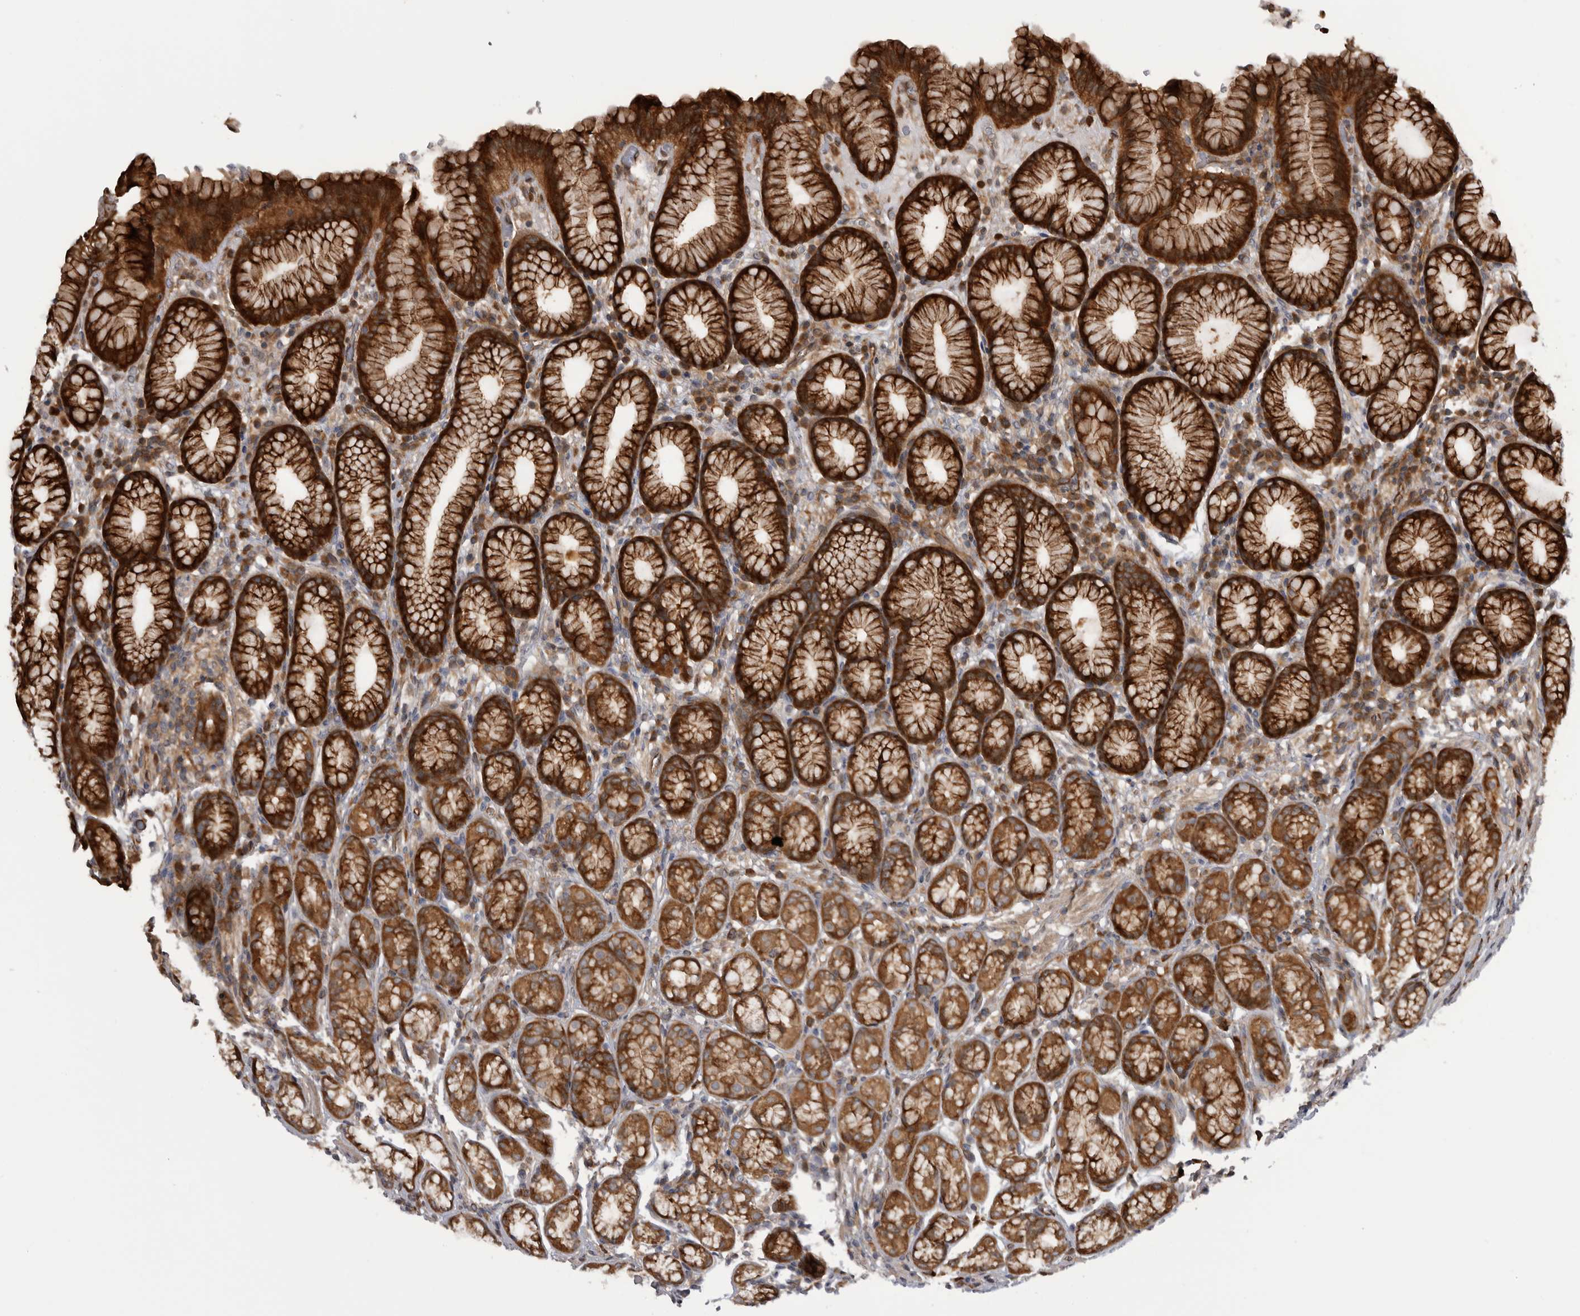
{"staining": {"intensity": "strong", "quantity": ">75%", "location": "cytoplasmic/membranous"}, "tissue": "stomach", "cell_type": "Glandular cells", "image_type": "normal", "snomed": [{"axis": "morphology", "description": "Normal tissue, NOS"}, {"axis": "topography", "description": "Stomach"}], "caption": "Glandular cells show strong cytoplasmic/membranous staining in about >75% of cells in benign stomach.", "gene": "RAB3GAP2", "patient": {"sex": "male", "age": 42}}